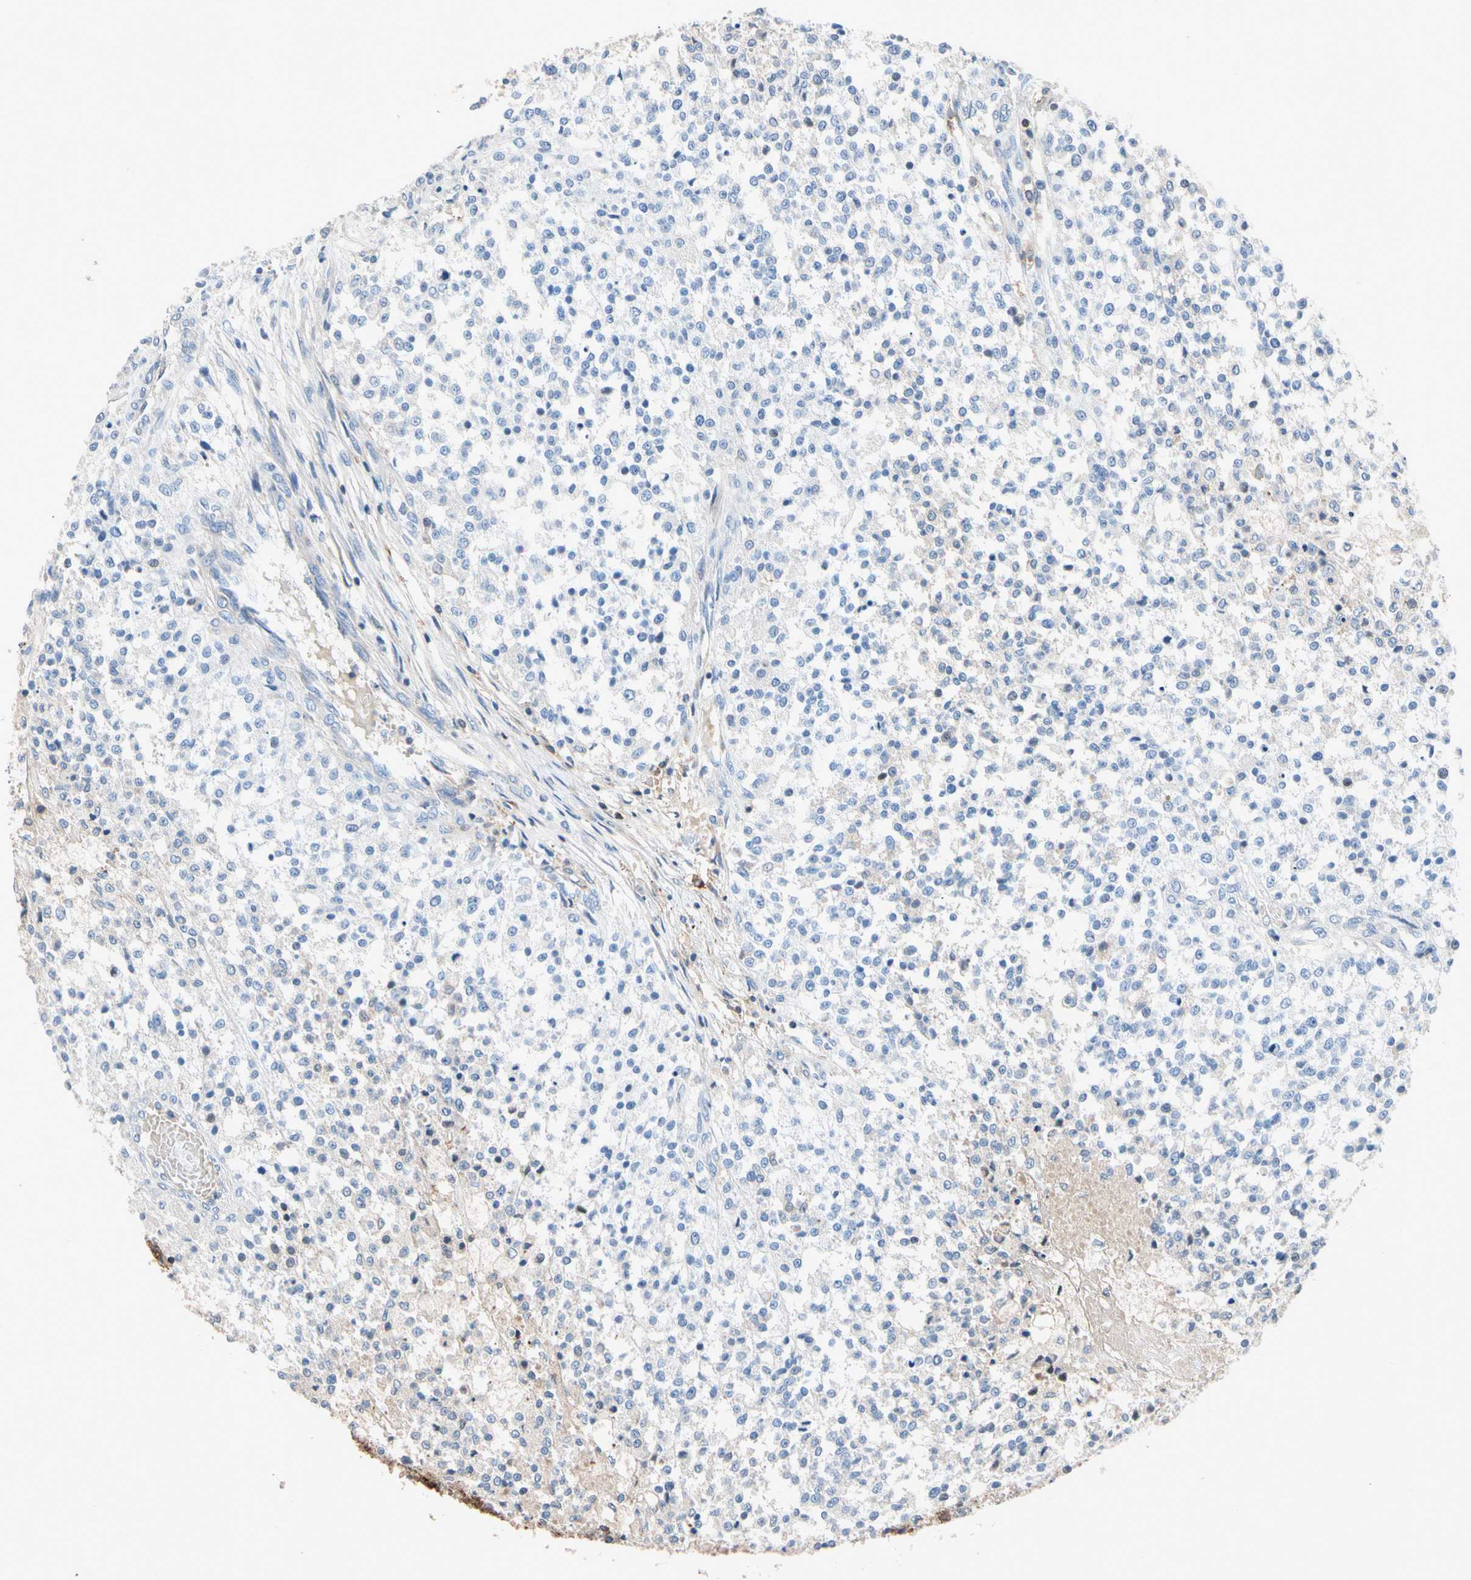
{"staining": {"intensity": "negative", "quantity": "none", "location": "none"}, "tissue": "testis cancer", "cell_type": "Tumor cells", "image_type": "cancer", "snomed": [{"axis": "morphology", "description": "Seminoma, NOS"}, {"axis": "topography", "description": "Testis"}], "caption": "Testis seminoma was stained to show a protein in brown. There is no significant expression in tumor cells. The staining is performed using DAB (3,3'-diaminobenzidine) brown chromogen with nuclei counter-stained in using hematoxylin.", "gene": "NDFIP2", "patient": {"sex": "male", "age": 59}}